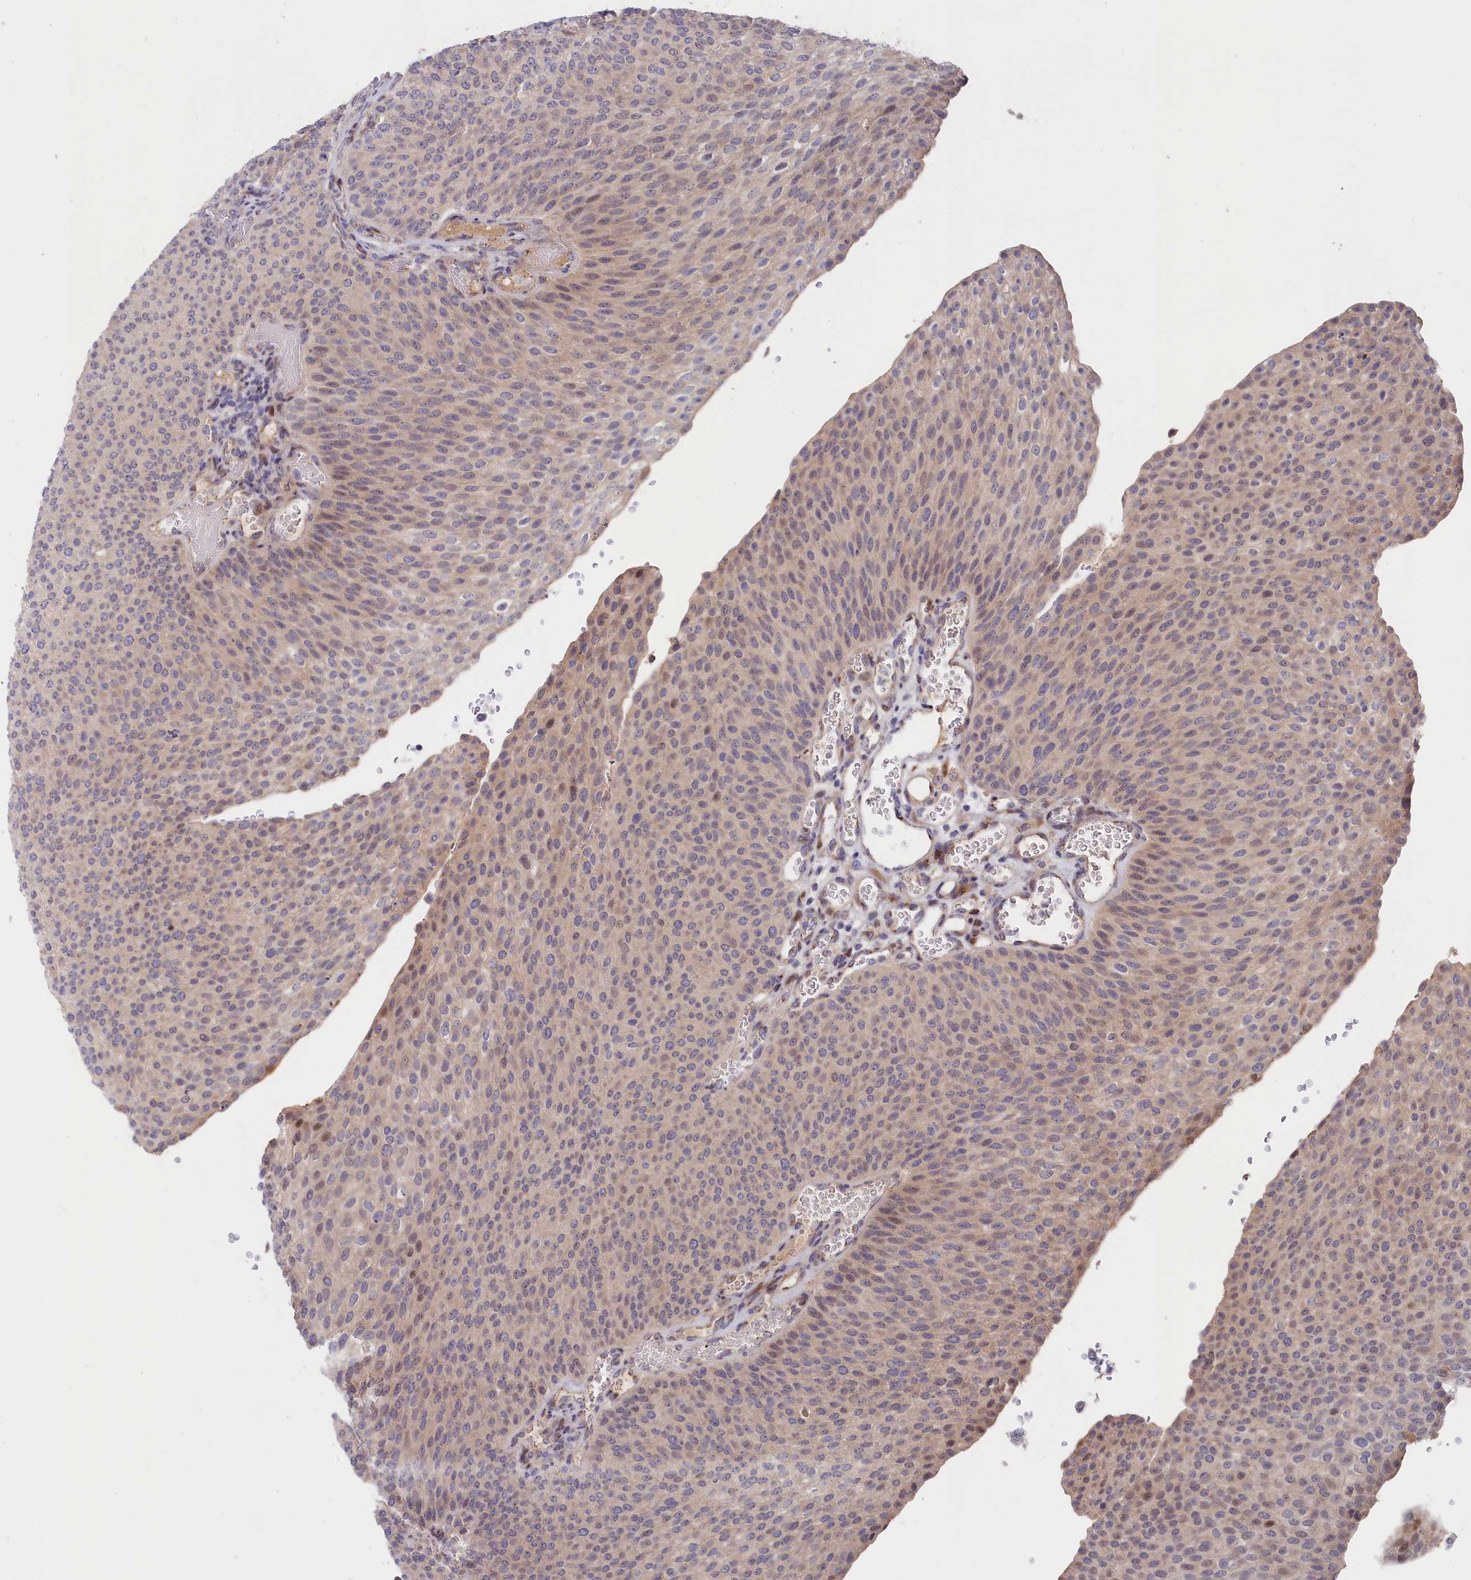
{"staining": {"intensity": "weak", "quantity": "<25%", "location": "nuclear"}, "tissue": "urothelial cancer", "cell_type": "Tumor cells", "image_type": "cancer", "snomed": [{"axis": "morphology", "description": "Urothelial carcinoma, High grade"}, {"axis": "topography", "description": "Urinary bladder"}], "caption": "Immunohistochemistry histopathology image of neoplastic tissue: human urothelial cancer stained with DAB displays no significant protein staining in tumor cells.", "gene": "CHST12", "patient": {"sex": "female", "age": 79}}